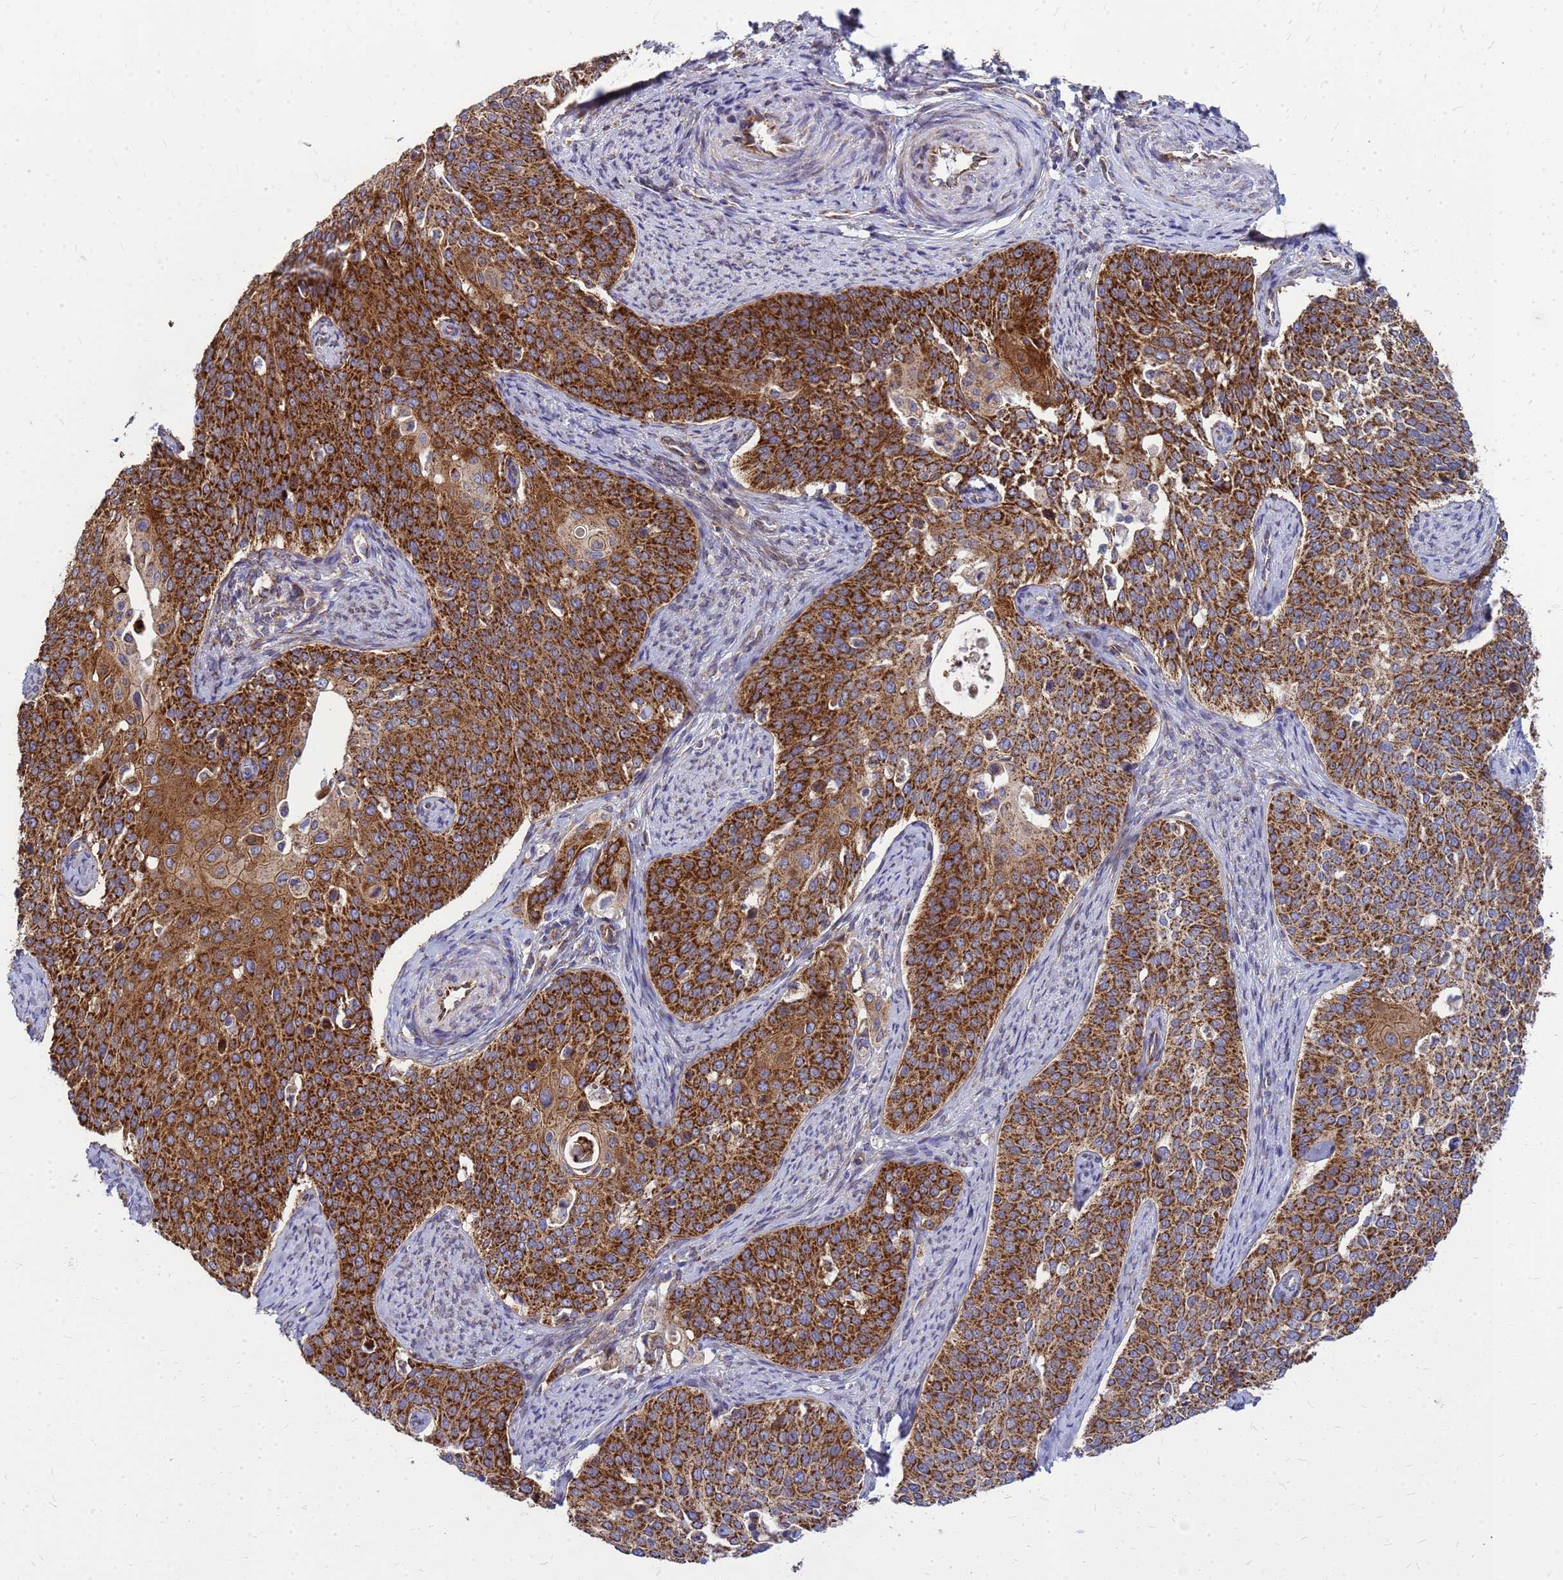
{"staining": {"intensity": "strong", "quantity": ">75%", "location": "cytoplasmic/membranous"}, "tissue": "cervical cancer", "cell_type": "Tumor cells", "image_type": "cancer", "snomed": [{"axis": "morphology", "description": "Squamous cell carcinoma, NOS"}, {"axis": "topography", "description": "Cervix"}], "caption": "The image demonstrates a brown stain indicating the presence of a protein in the cytoplasmic/membranous of tumor cells in cervical cancer.", "gene": "FSTL4", "patient": {"sex": "female", "age": 44}}